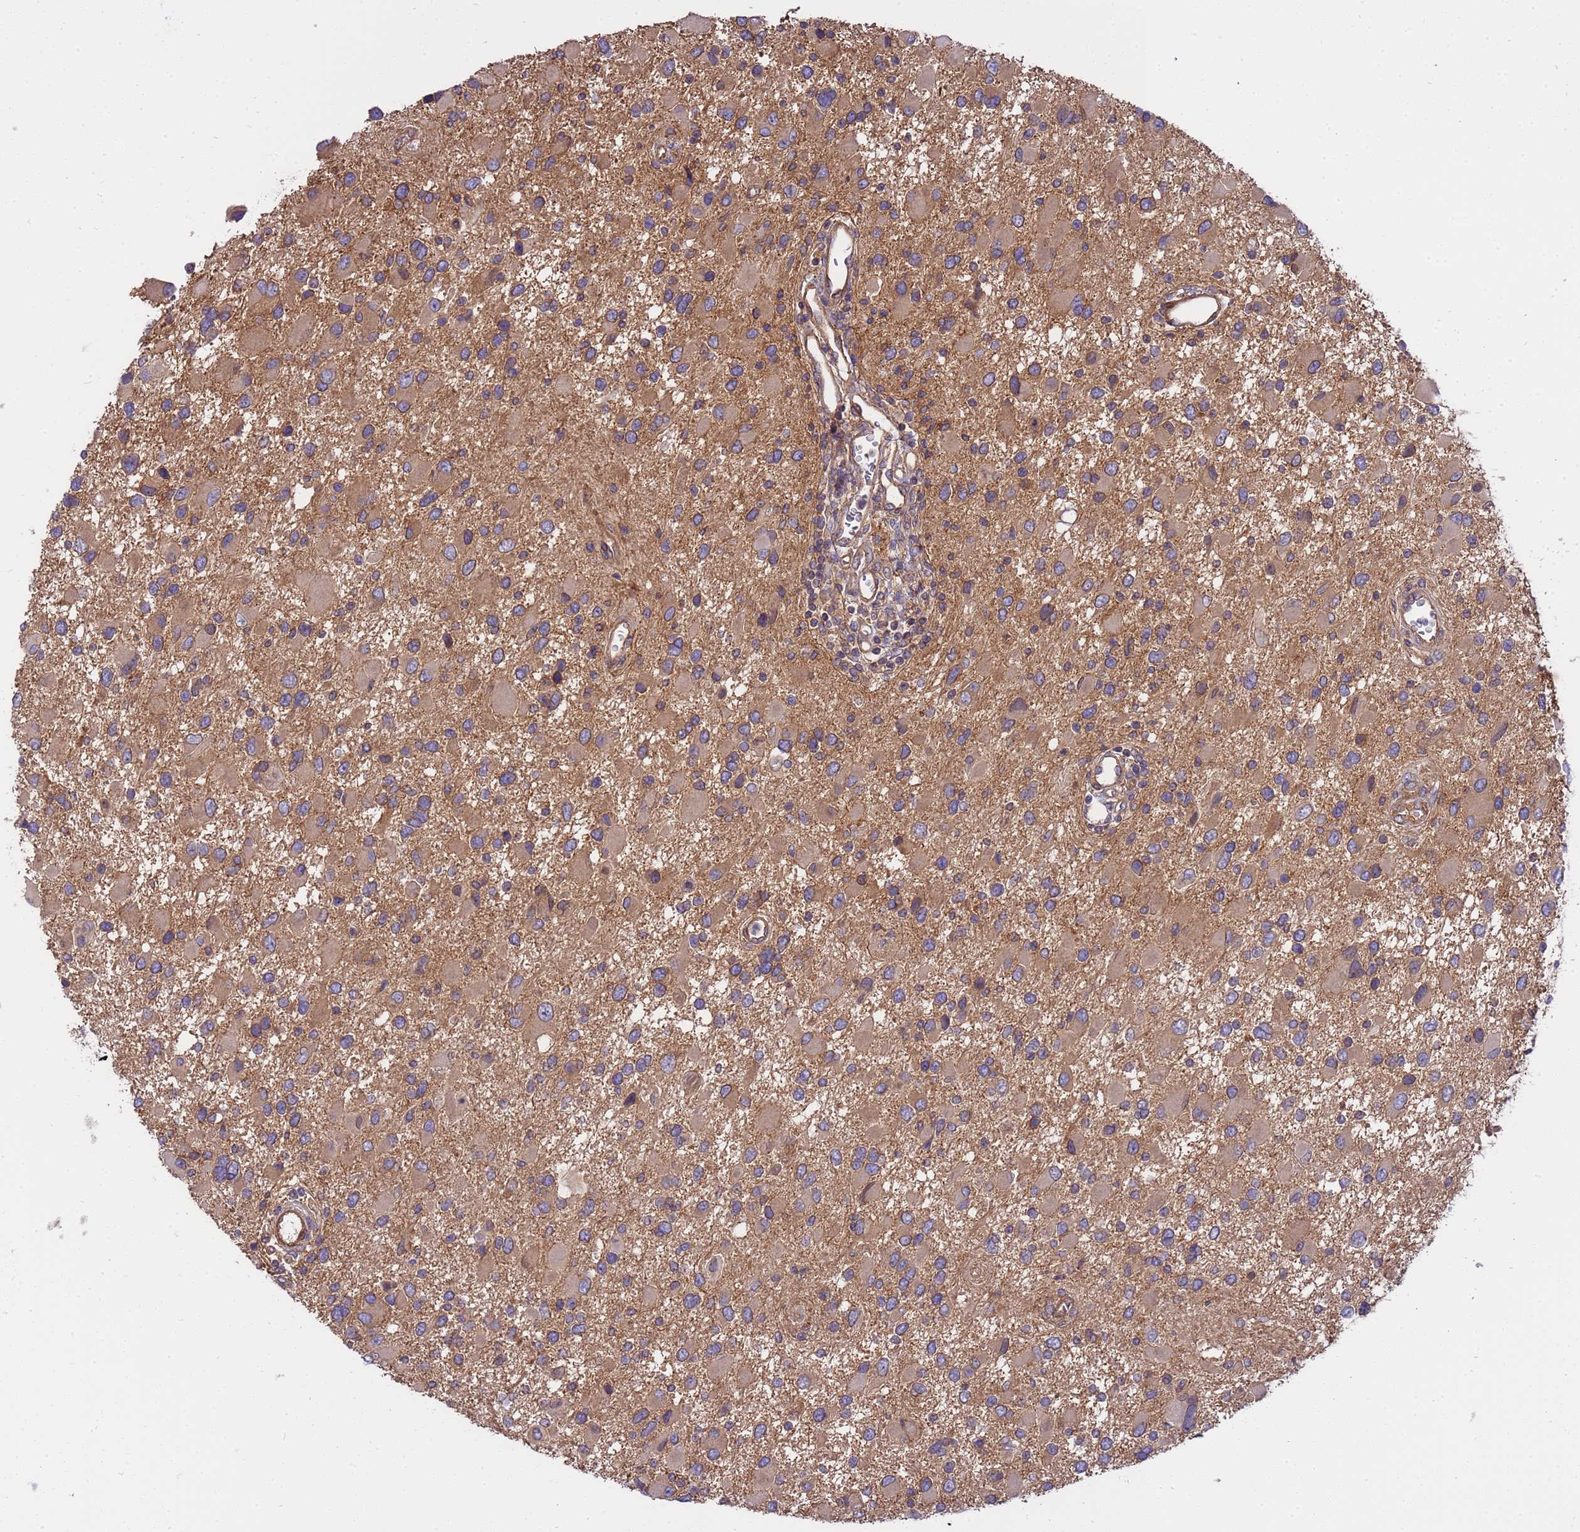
{"staining": {"intensity": "moderate", "quantity": ">75%", "location": "cytoplasmic/membranous"}, "tissue": "glioma", "cell_type": "Tumor cells", "image_type": "cancer", "snomed": [{"axis": "morphology", "description": "Glioma, malignant, High grade"}, {"axis": "topography", "description": "Brain"}], "caption": "Immunohistochemical staining of high-grade glioma (malignant) displays medium levels of moderate cytoplasmic/membranous protein staining in about >75% of tumor cells. The staining is performed using DAB (3,3'-diaminobenzidine) brown chromogen to label protein expression. The nuclei are counter-stained blue using hematoxylin.", "gene": "SMCO3", "patient": {"sex": "male", "age": 53}}